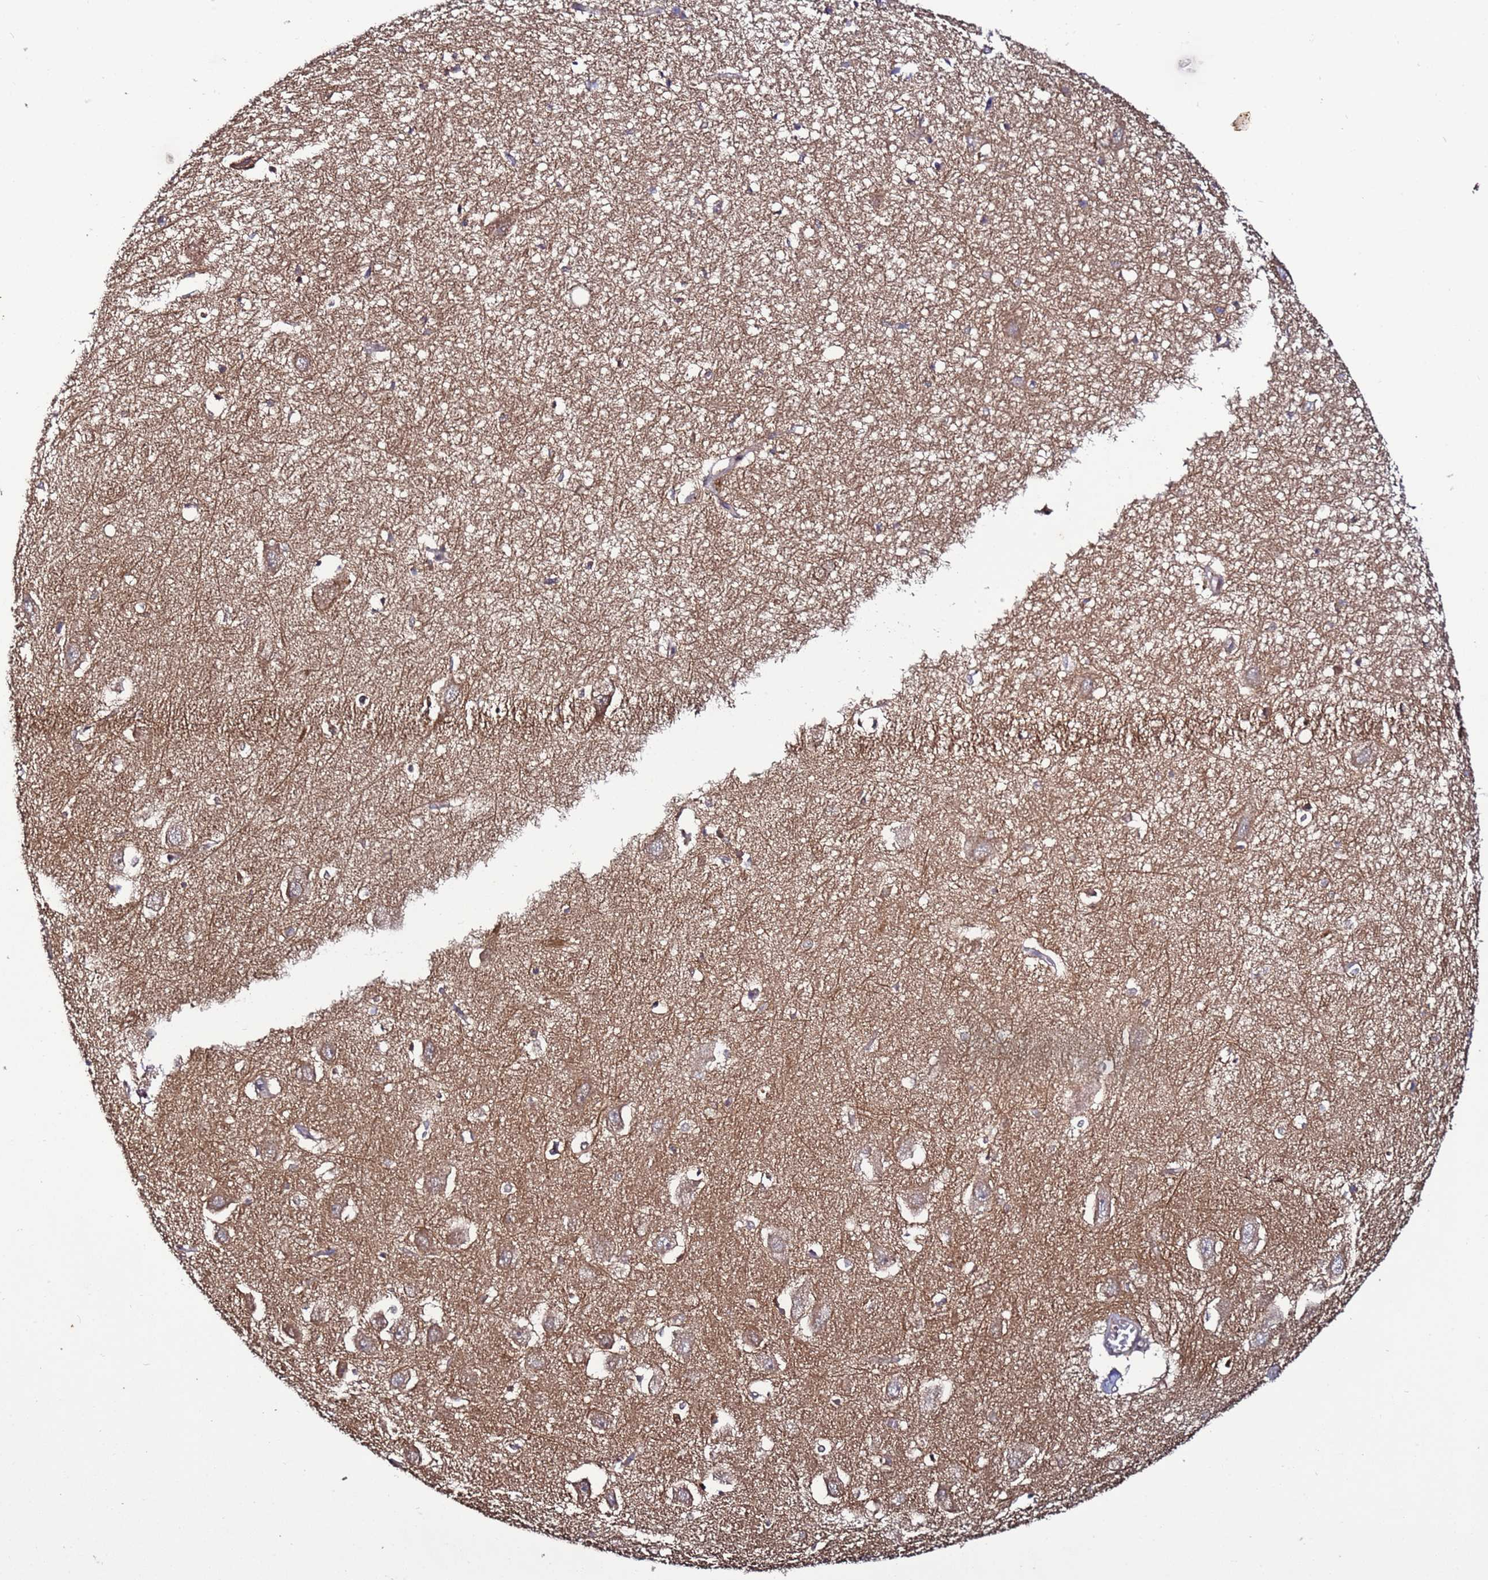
{"staining": {"intensity": "weak", "quantity": "<25%", "location": "cytoplasmic/membranous"}, "tissue": "hippocampus", "cell_type": "Glial cells", "image_type": "normal", "snomed": [{"axis": "morphology", "description": "Normal tissue, NOS"}, {"axis": "topography", "description": "Hippocampus"}], "caption": "IHC of normal human hippocampus displays no staining in glial cells.", "gene": "TMEM176B", "patient": {"sex": "female", "age": 64}}